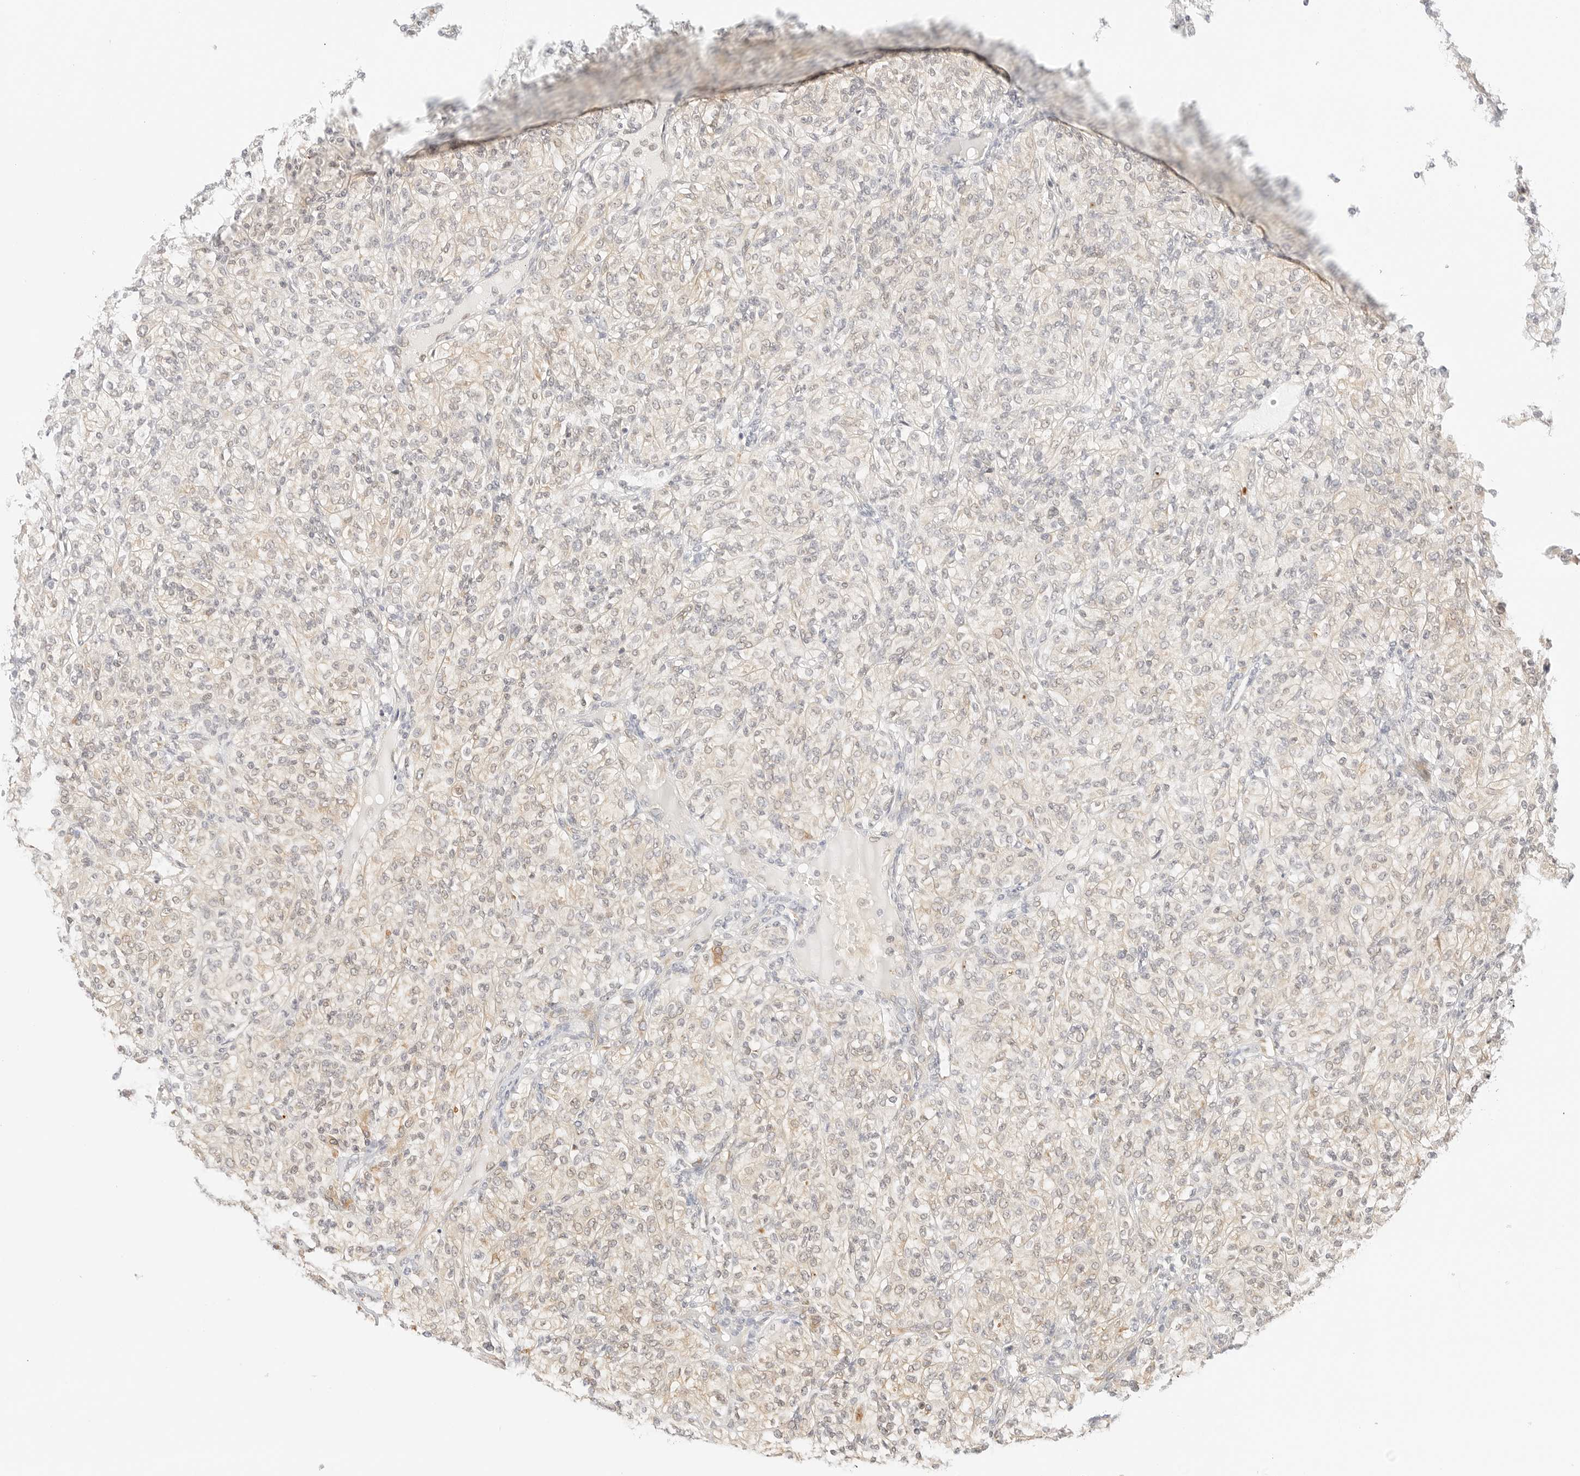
{"staining": {"intensity": "weak", "quantity": "25%-75%", "location": "cytoplasmic/membranous"}, "tissue": "renal cancer", "cell_type": "Tumor cells", "image_type": "cancer", "snomed": [{"axis": "morphology", "description": "Adenocarcinoma, NOS"}, {"axis": "topography", "description": "Kidney"}], "caption": "IHC of human renal adenocarcinoma displays low levels of weak cytoplasmic/membranous positivity in approximately 25%-75% of tumor cells.", "gene": "ERO1B", "patient": {"sex": "male", "age": 77}}